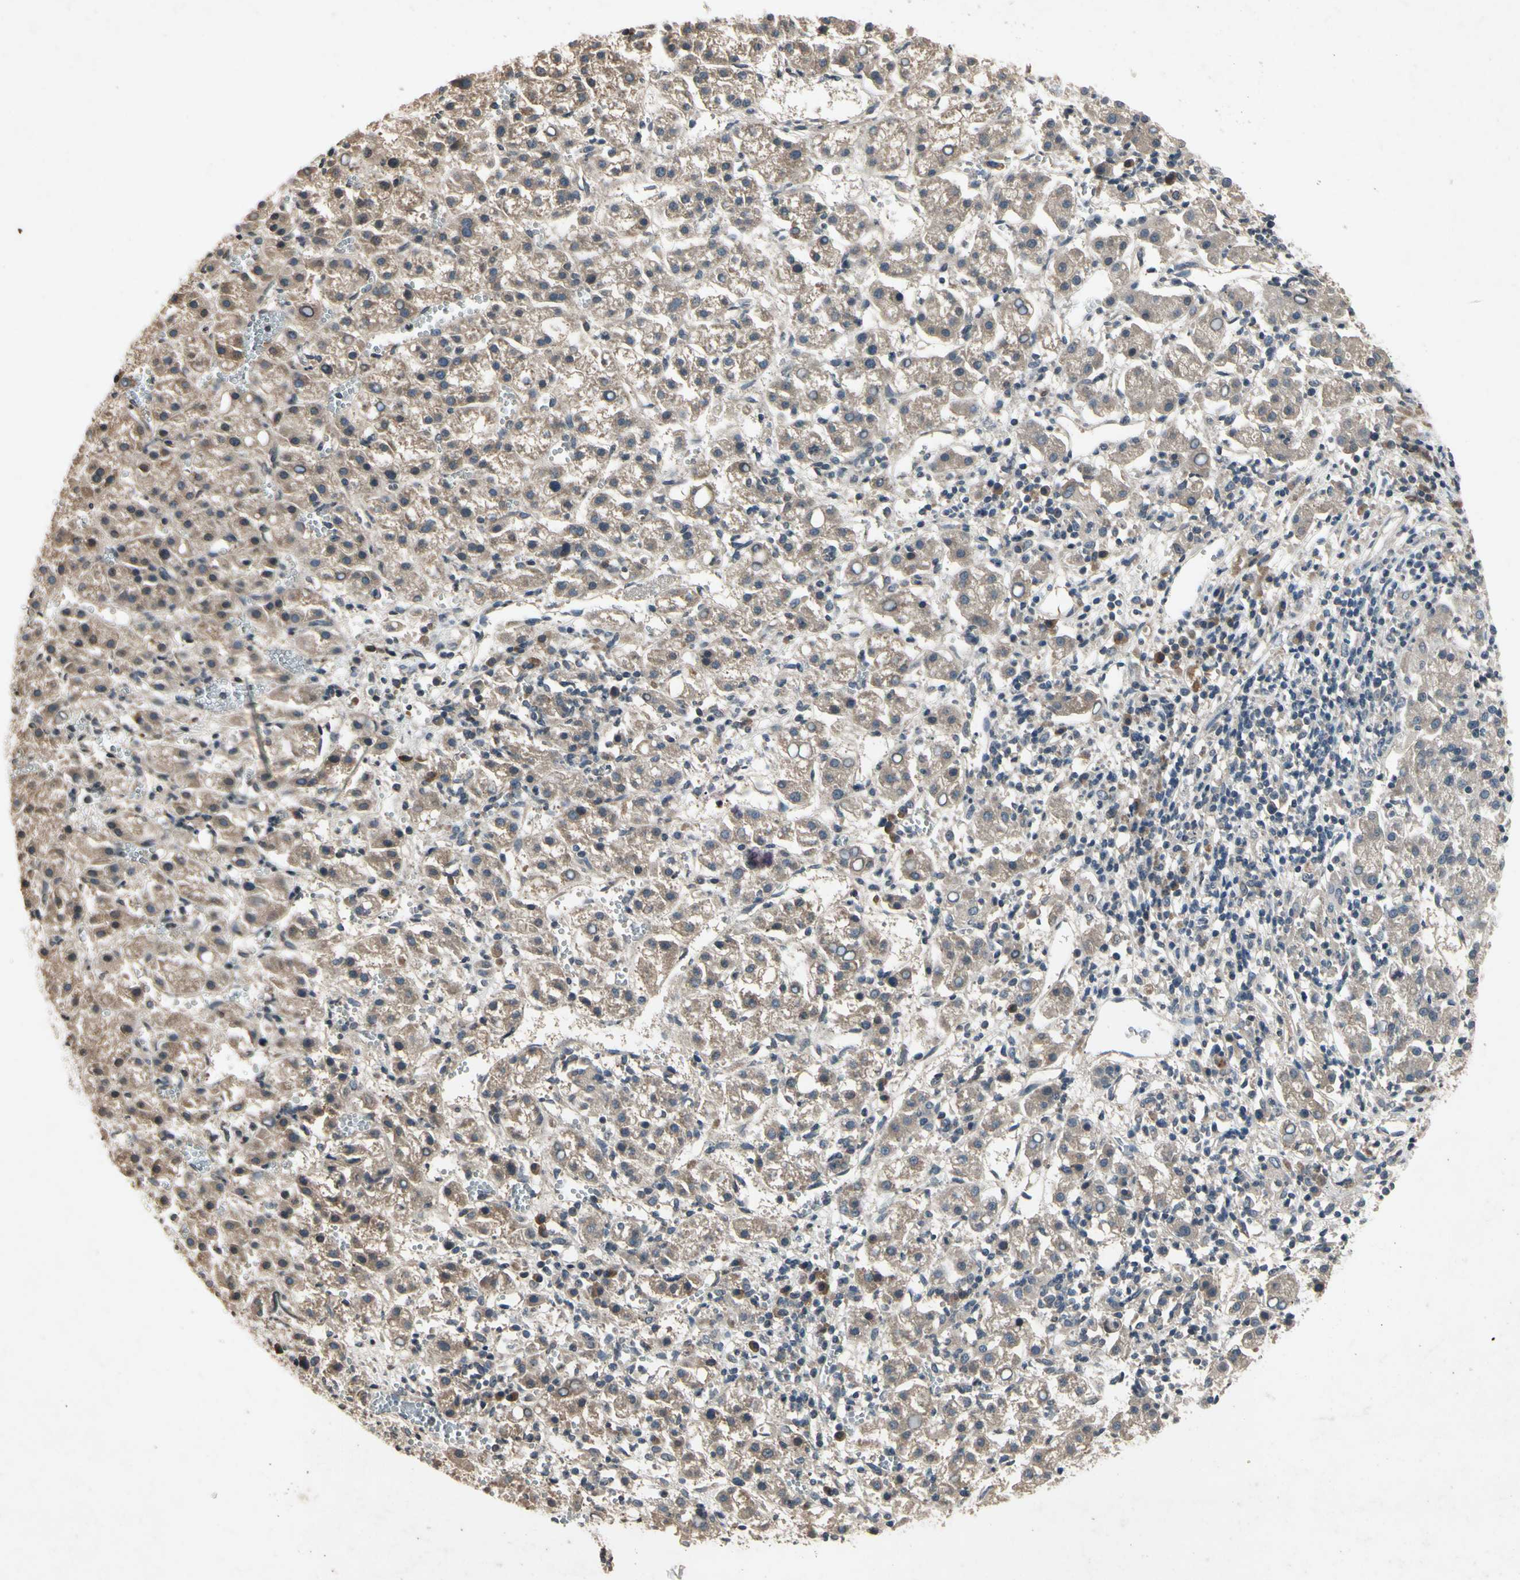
{"staining": {"intensity": "moderate", "quantity": "25%-75%", "location": "cytoplasmic/membranous"}, "tissue": "liver cancer", "cell_type": "Tumor cells", "image_type": "cancer", "snomed": [{"axis": "morphology", "description": "Carcinoma, Hepatocellular, NOS"}, {"axis": "topography", "description": "Liver"}], "caption": "A brown stain shows moderate cytoplasmic/membranous expression of a protein in human liver hepatocellular carcinoma tumor cells. The protein is stained brown, and the nuclei are stained in blue (DAB (3,3'-diaminobenzidine) IHC with brightfield microscopy, high magnification).", "gene": "DPY19L3", "patient": {"sex": "female", "age": 58}}